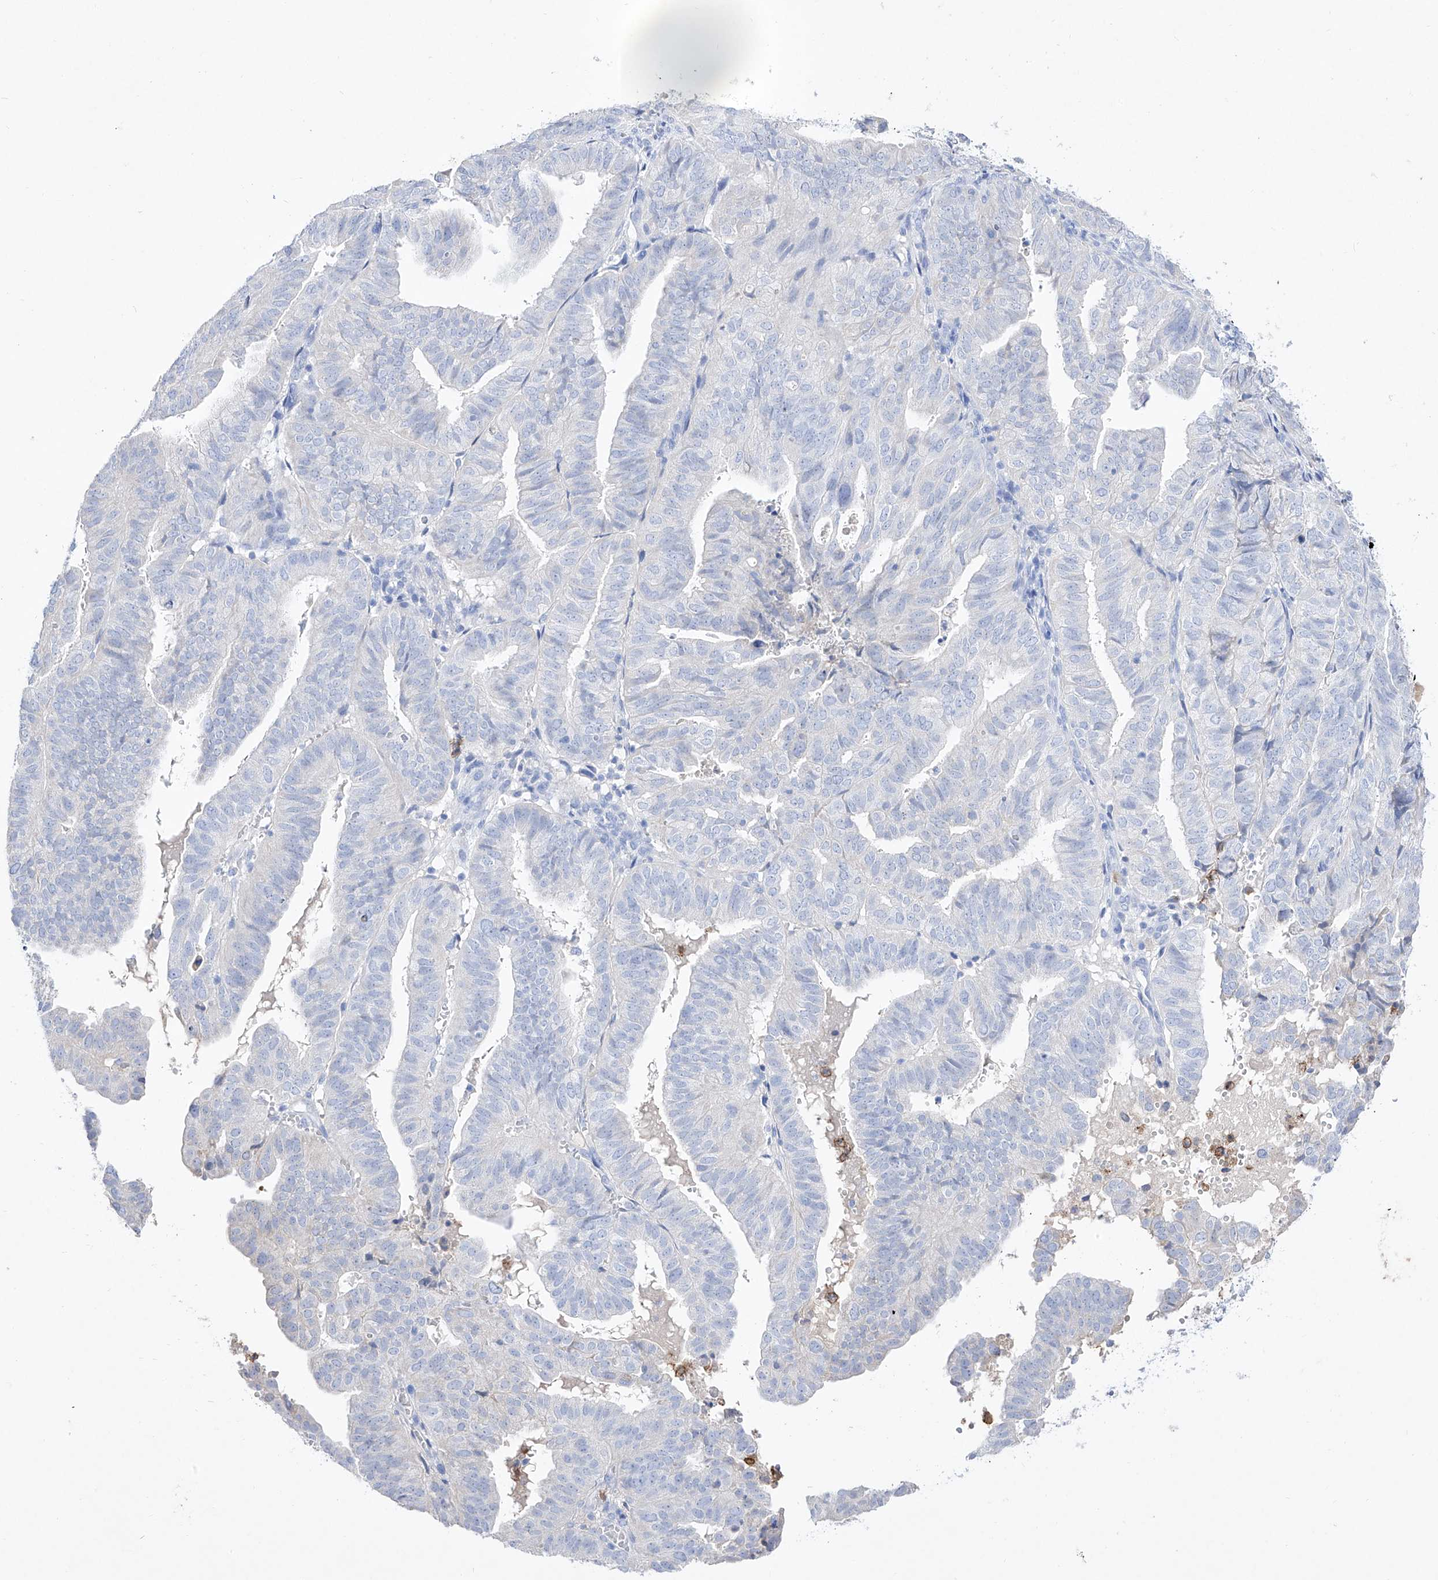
{"staining": {"intensity": "negative", "quantity": "none", "location": "none"}, "tissue": "endometrial cancer", "cell_type": "Tumor cells", "image_type": "cancer", "snomed": [{"axis": "morphology", "description": "Adenocarcinoma, NOS"}, {"axis": "topography", "description": "Uterus"}], "caption": "Tumor cells show no significant protein staining in endometrial cancer.", "gene": "TM7SF2", "patient": {"sex": "female", "age": 77}}